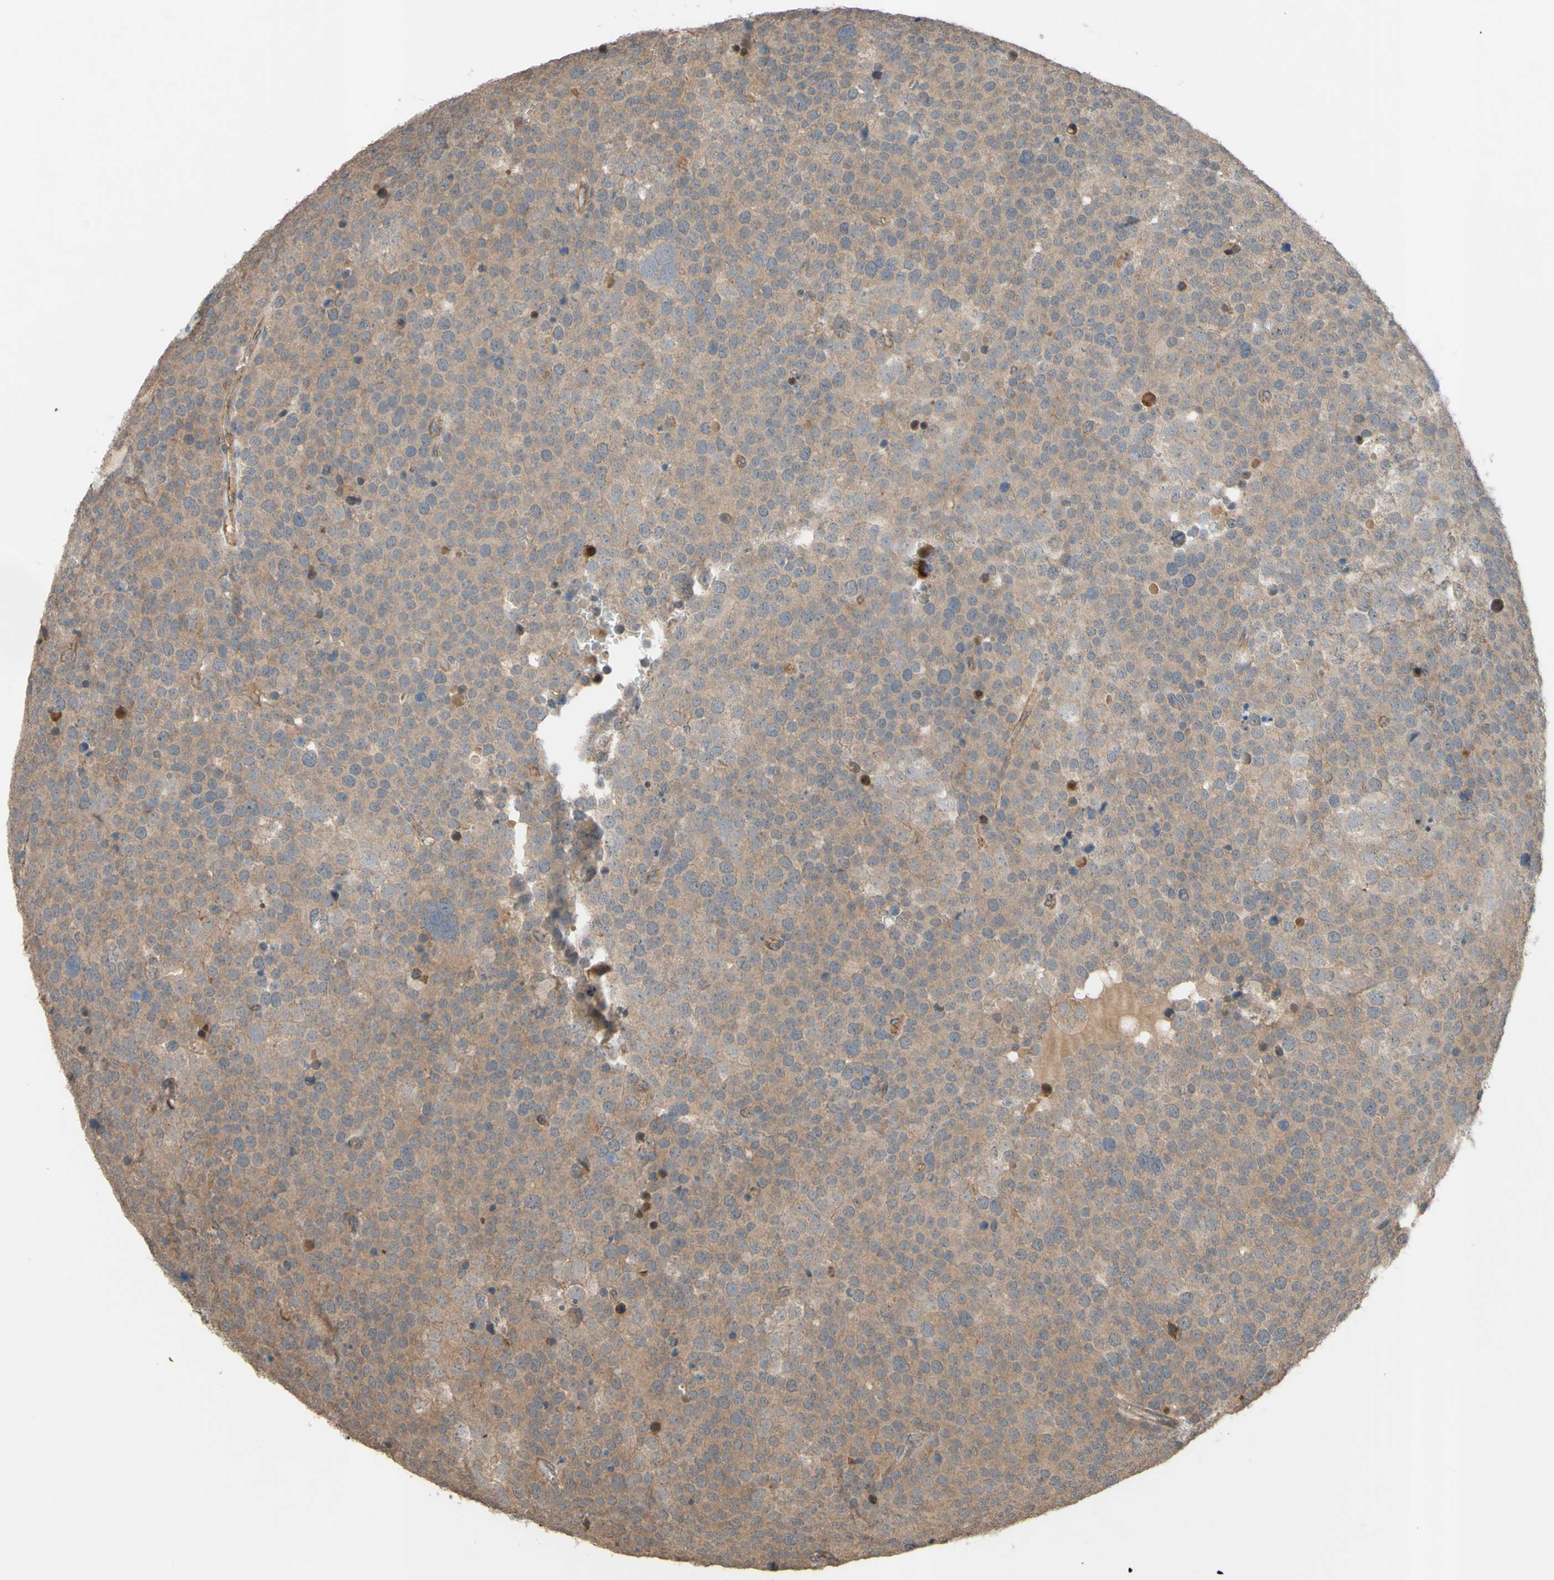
{"staining": {"intensity": "weak", "quantity": ">75%", "location": "cytoplasmic/membranous"}, "tissue": "testis cancer", "cell_type": "Tumor cells", "image_type": "cancer", "snomed": [{"axis": "morphology", "description": "Seminoma, NOS"}, {"axis": "topography", "description": "Testis"}], "caption": "The image displays a brown stain indicating the presence of a protein in the cytoplasmic/membranous of tumor cells in seminoma (testis).", "gene": "SHROOM4", "patient": {"sex": "male", "age": 71}}